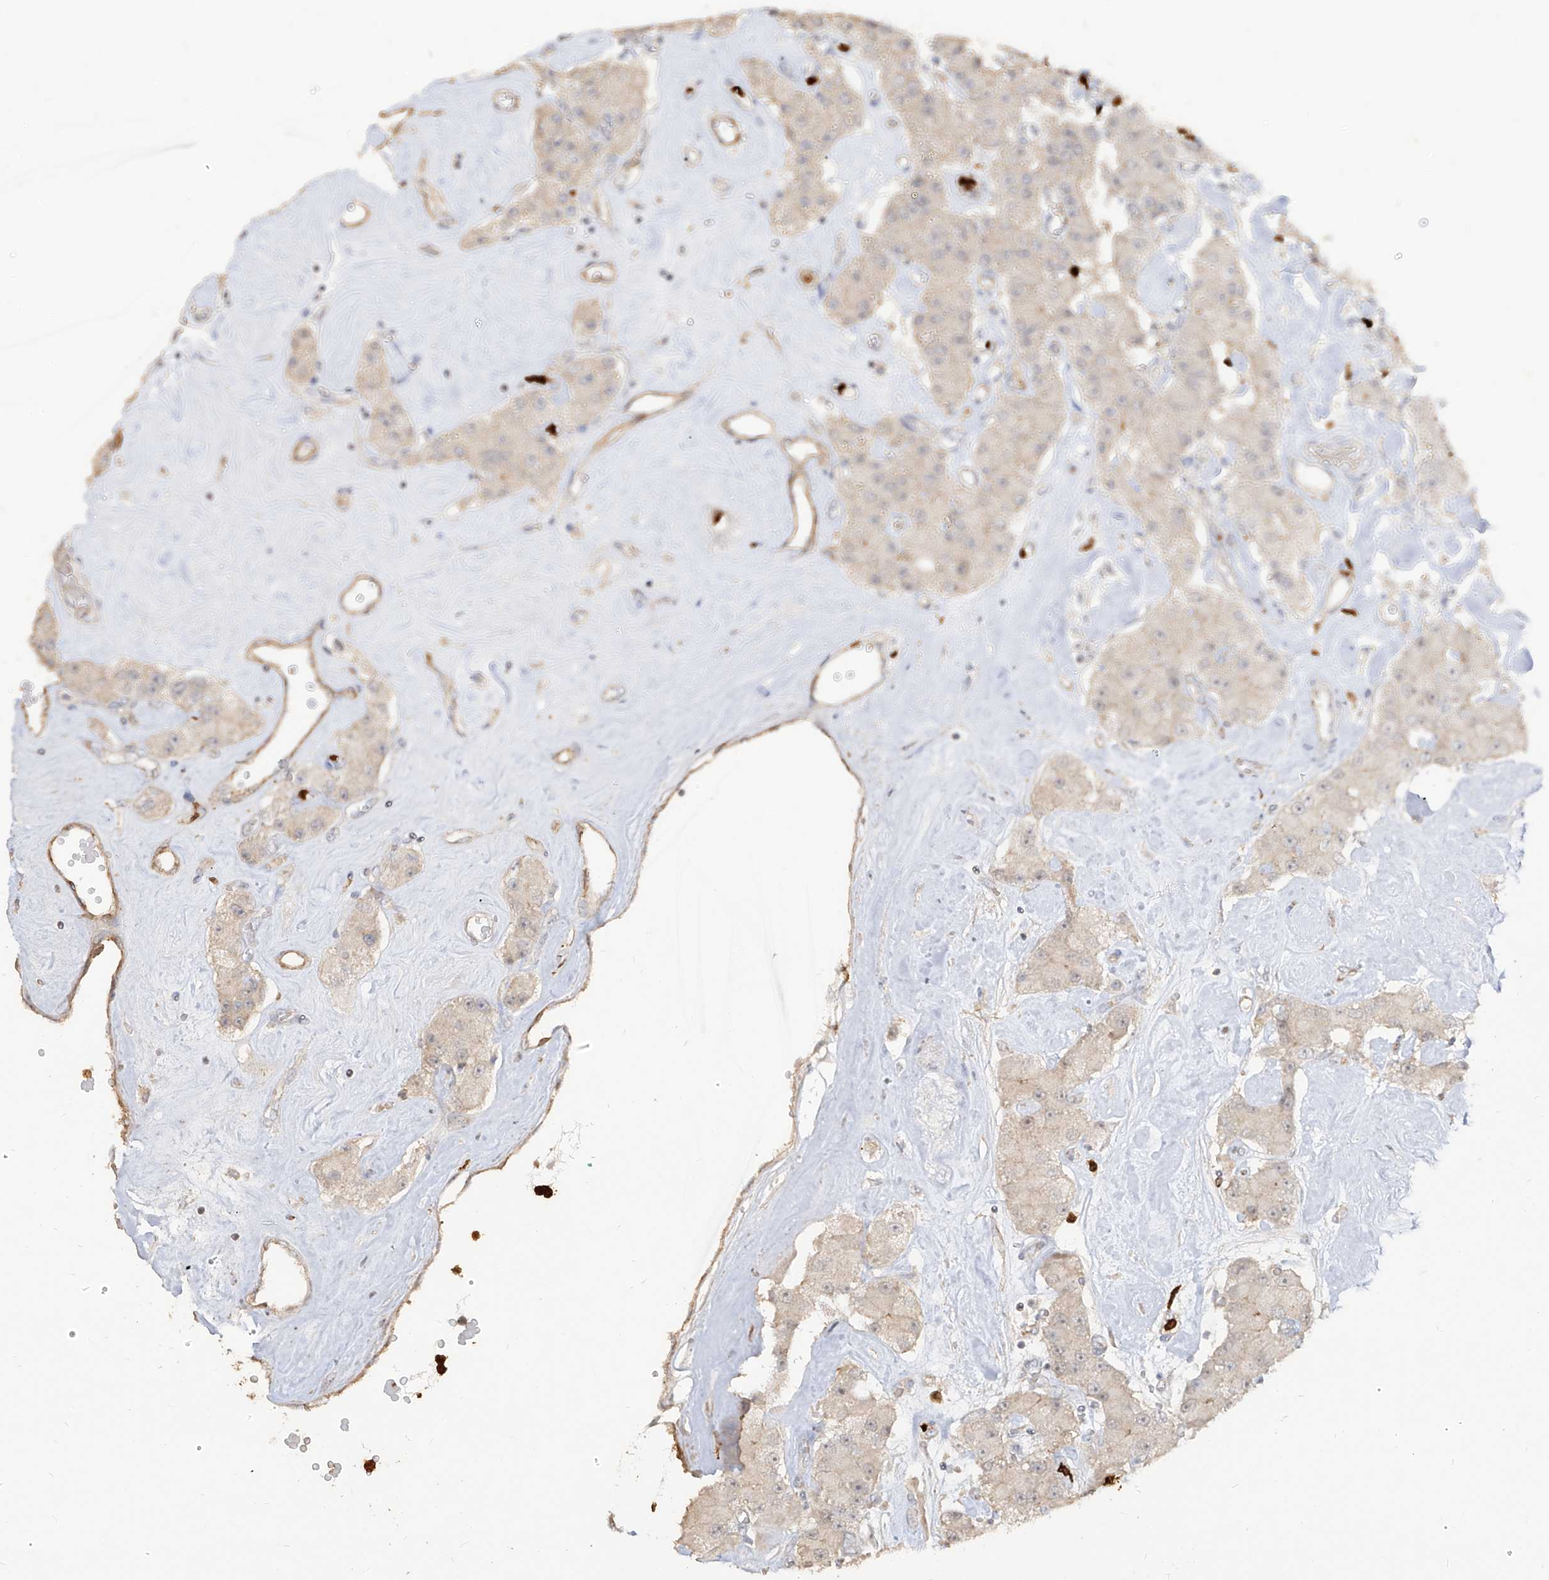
{"staining": {"intensity": "negative", "quantity": "none", "location": "none"}, "tissue": "carcinoid", "cell_type": "Tumor cells", "image_type": "cancer", "snomed": [{"axis": "morphology", "description": "Carcinoid, malignant, NOS"}, {"axis": "topography", "description": "Pancreas"}], "caption": "DAB immunohistochemical staining of malignant carcinoid demonstrates no significant expression in tumor cells. The staining was performed using DAB (3,3'-diaminobenzidine) to visualize the protein expression in brown, while the nuclei were stained in blue with hematoxylin (Magnification: 20x).", "gene": "ZNF227", "patient": {"sex": "male", "age": 41}}